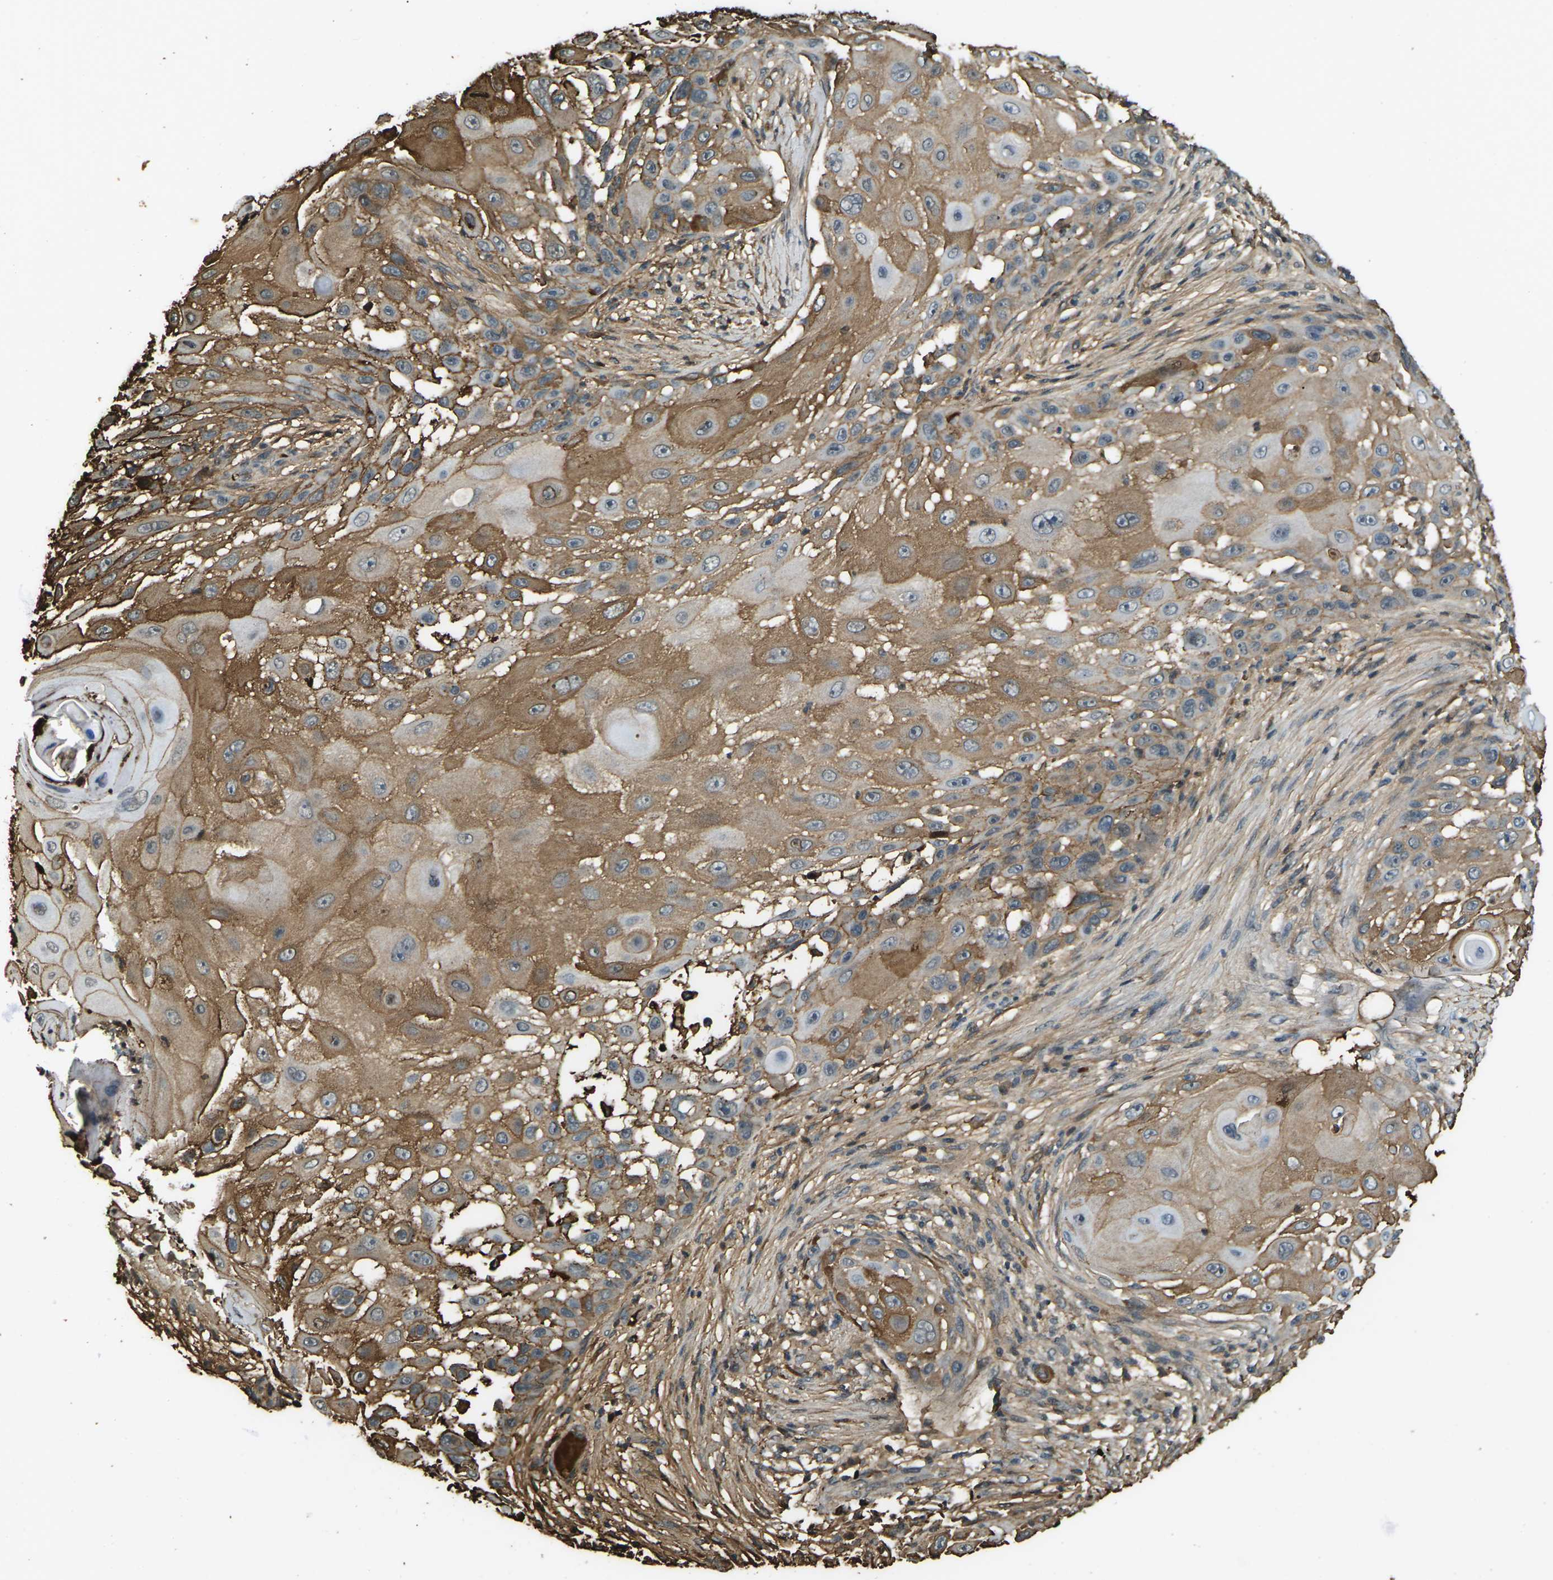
{"staining": {"intensity": "moderate", "quantity": "25%-75%", "location": "cytoplasmic/membranous"}, "tissue": "skin cancer", "cell_type": "Tumor cells", "image_type": "cancer", "snomed": [{"axis": "morphology", "description": "Squamous cell carcinoma, NOS"}, {"axis": "topography", "description": "Skin"}], "caption": "Skin cancer tissue reveals moderate cytoplasmic/membranous staining in about 25%-75% of tumor cells, visualized by immunohistochemistry.", "gene": "CYP1B1", "patient": {"sex": "female", "age": 44}}